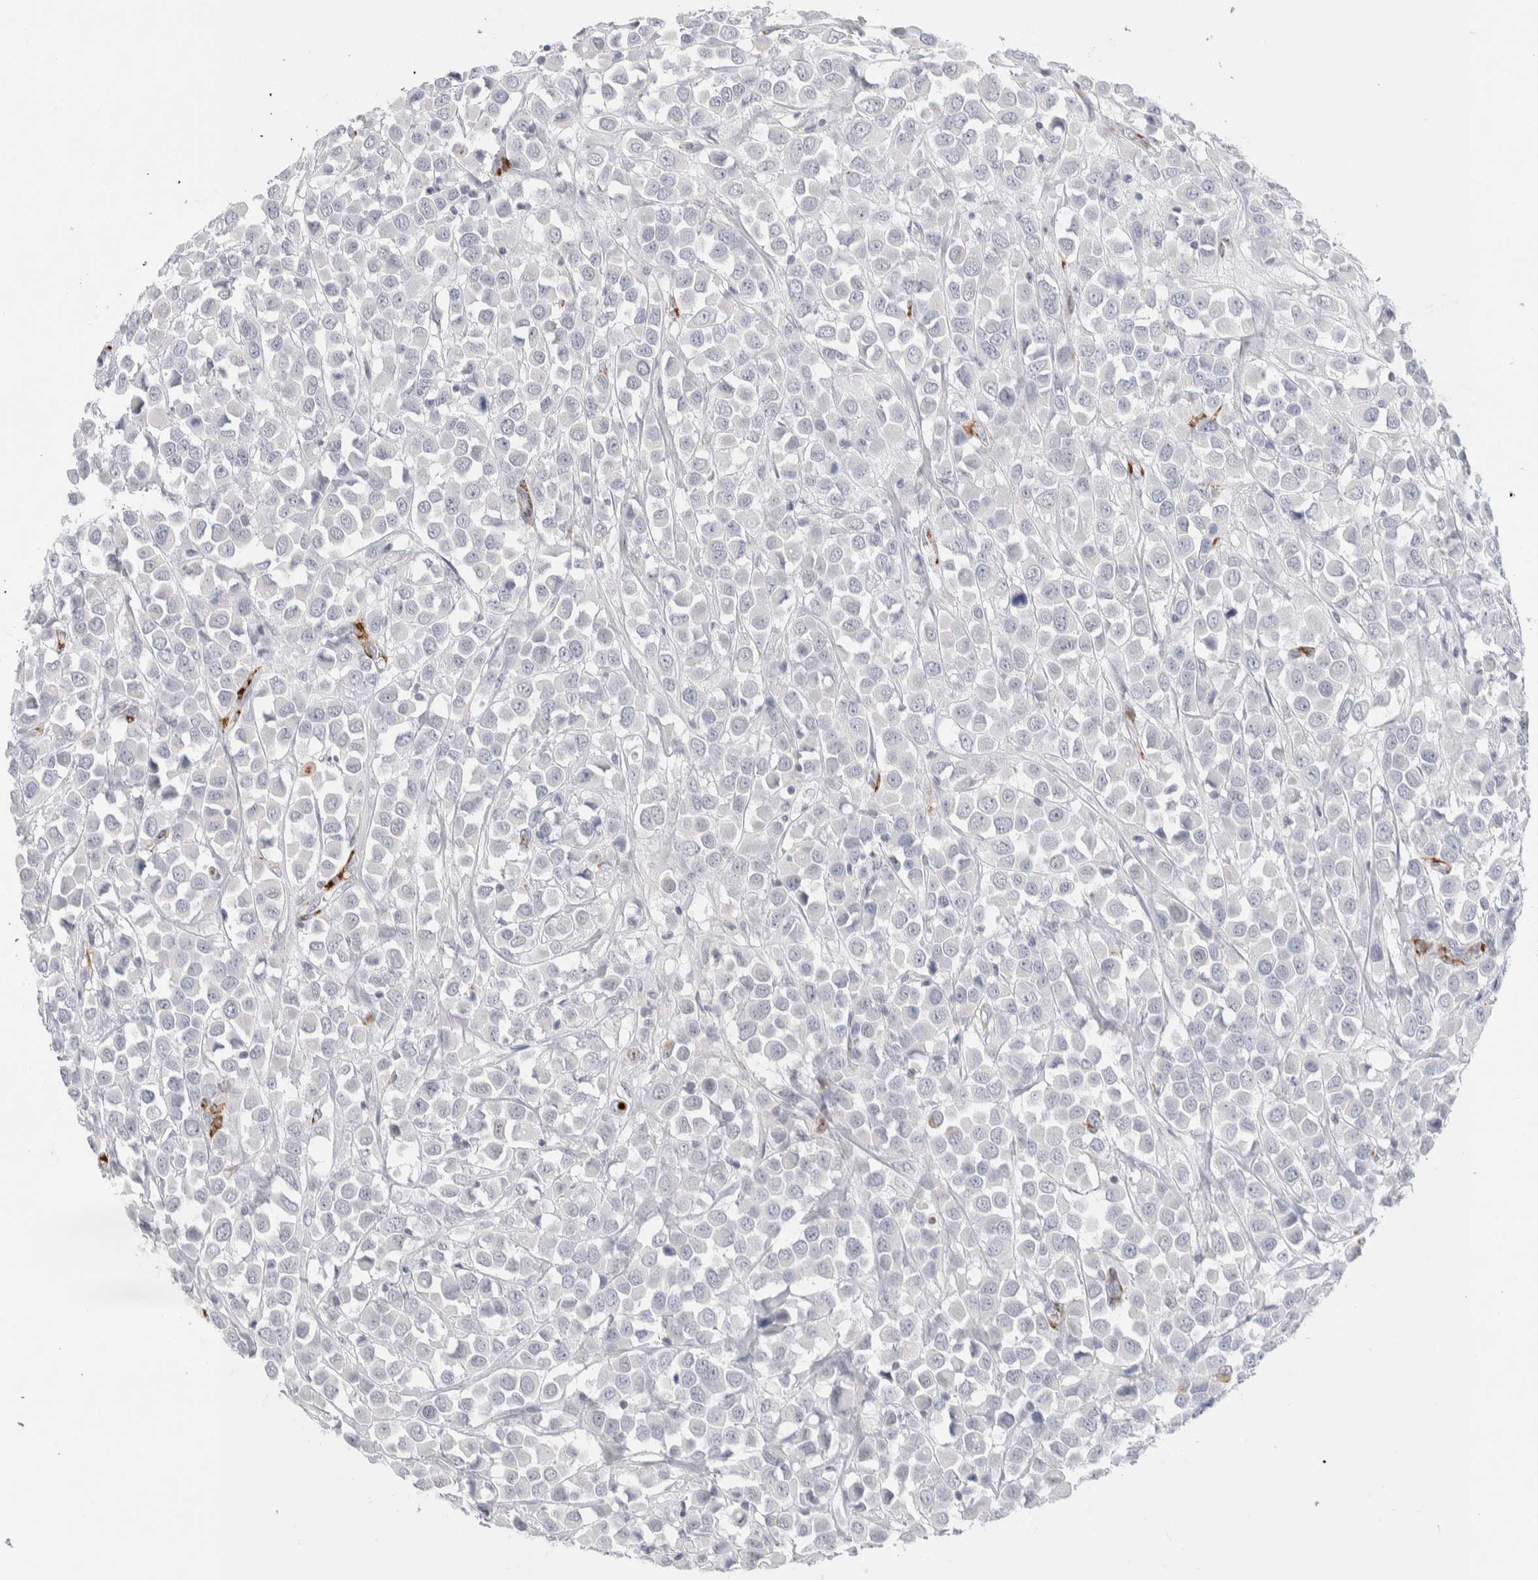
{"staining": {"intensity": "negative", "quantity": "none", "location": "none"}, "tissue": "breast cancer", "cell_type": "Tumor cells", "image_type": "cancer", "snomed": [{"axis": "morphology", "description": "Duct carcinoma"}, {"axis": "topography", "description": "Breast"}], "caption": "This is an immunohistochemistry (IHC) photomicrograph of human infiltrating ductal carcinoma (breast). There is no staining in tumor cells.", "gene": "SEPTIN4", "patient": {"sex": "female", "age": 61}}